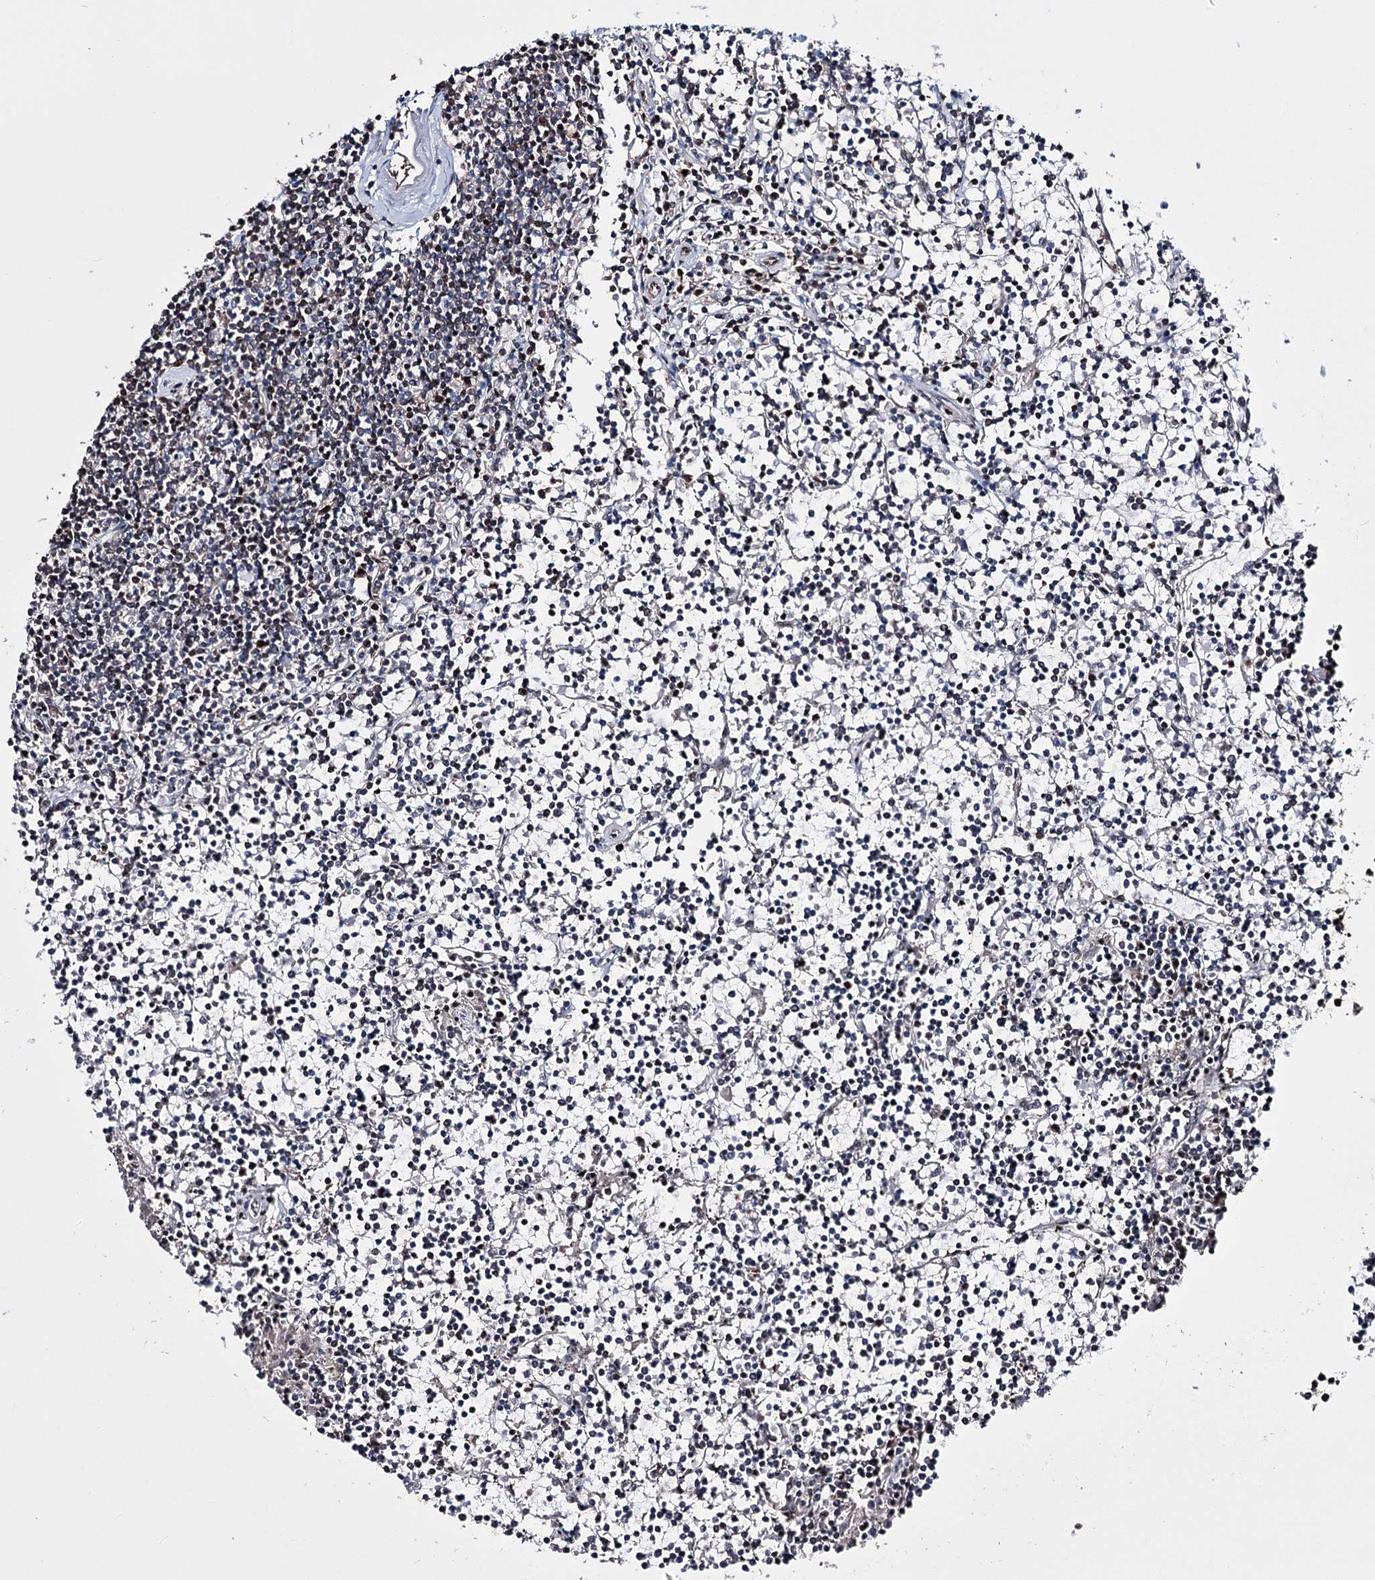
{"staining": {"intensity": "negative", "quantity": "none", "location": "none"}, "tissue": "lymphoma", "cell_type": "Tumor cells", "image_type": "cancer", "snomed": [{"axis": "morphology", "description": "Malignant lymphoma, non-Hodgkin's type, Low grade"}, {"axis": "topography", "description": "Spleen"}], "caption": "An image of malignant lymphoma, non-Hodgkin's type (low-grade) stained for a protein reveals no brown staining in tumor cells. (Stains: DAB (3,3'-diaminobenzidine) IHC with hematoxylin counter stain, Microscopy: brightfield microscopy at high magnification).", "gene": "PRPF40A", "patient": {"sex": "female", "age": 19}}